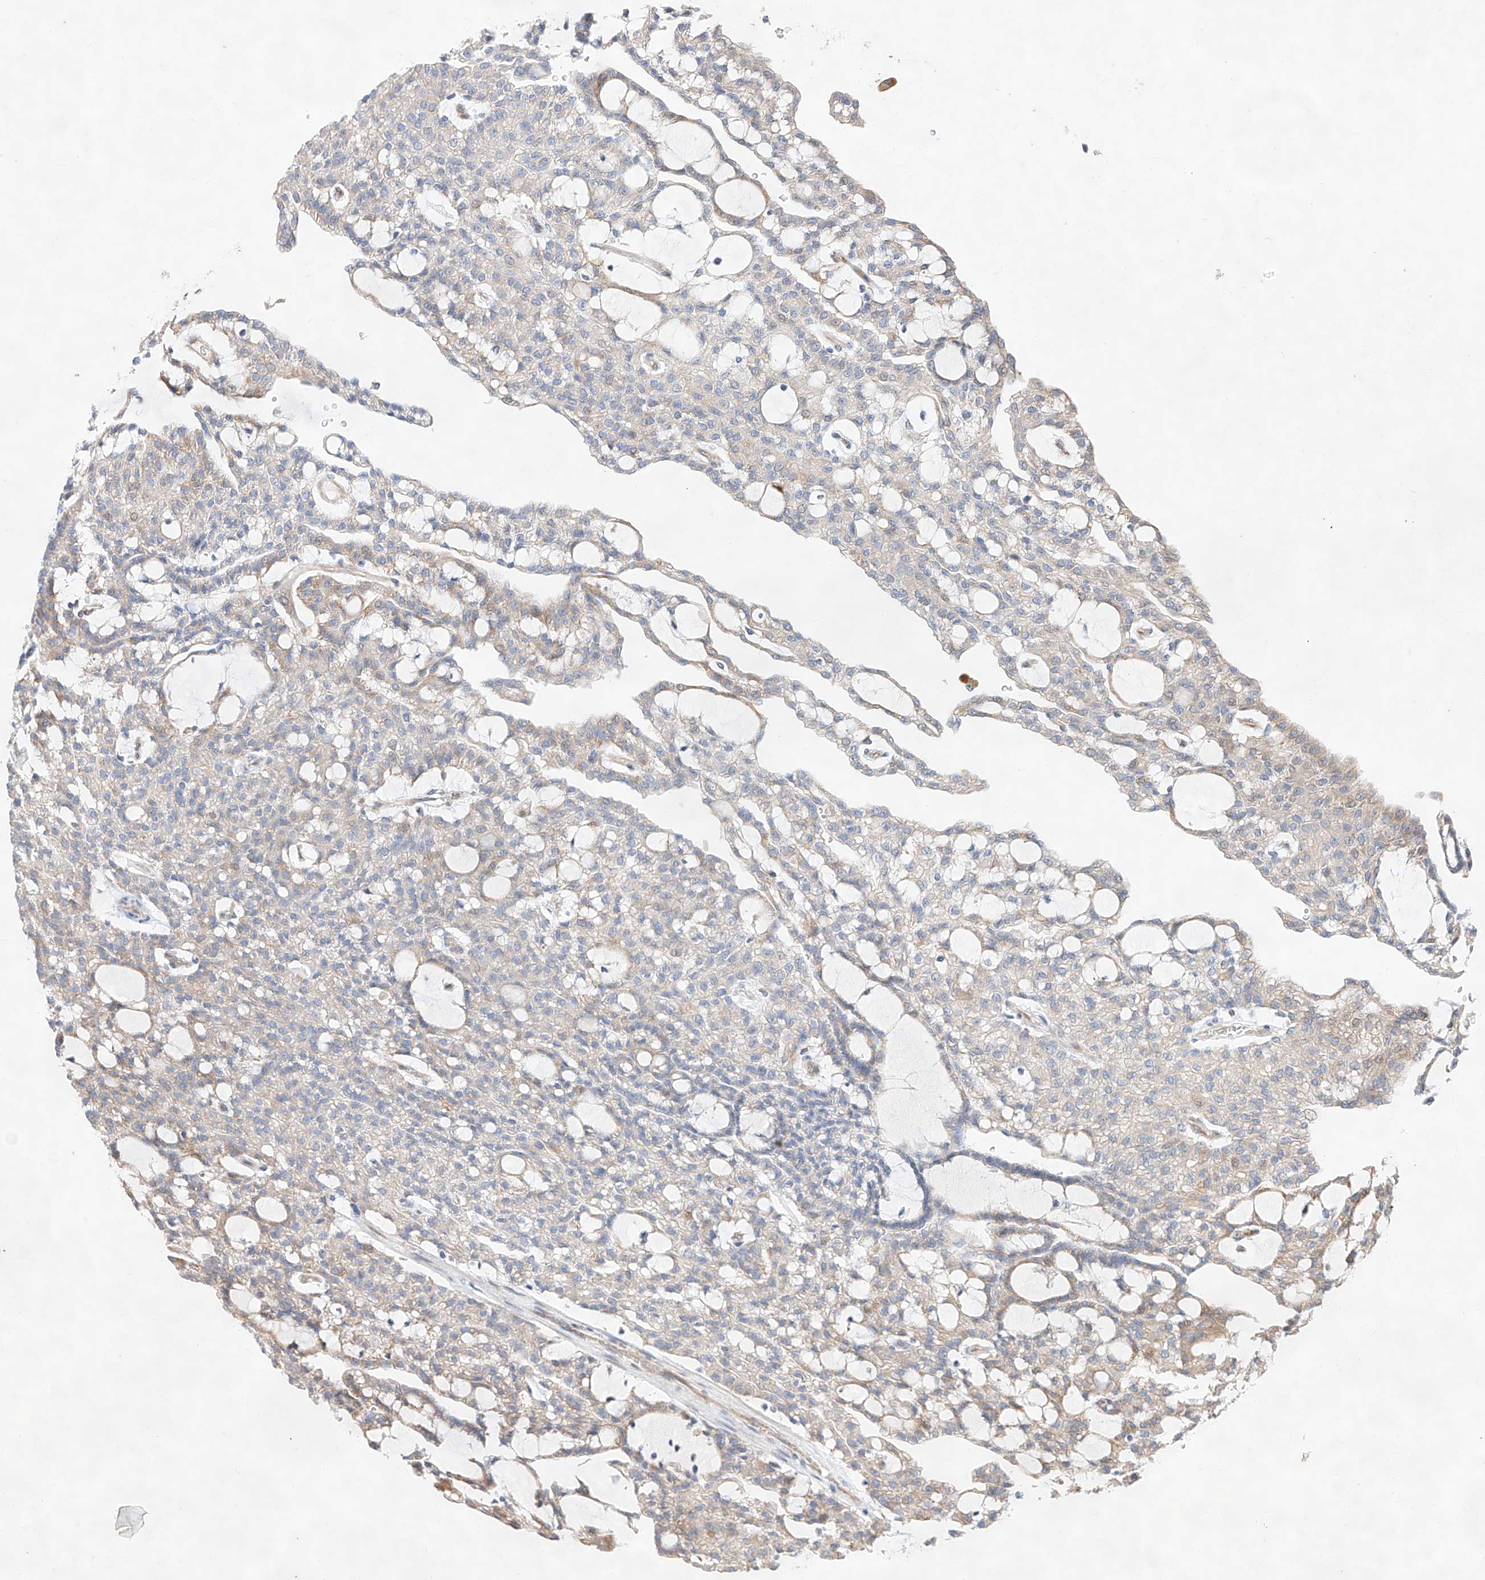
{"staining": {"intensity": "weak", "quantity": "<25%", "location": "cytoplasmic/membranous"}, "tissue": "renal cancer", "cell_type": "Tumor cells", "image_type": "cancer", "snomed": [{"axis": "morphology", "description": "Adenocarcinoma, NOS"}, {"axis": "topography", "description": "Kidney"}], "caption": "Photomicrograph shows no protein positivity in tumor cells of renal cancer (adenocarcinoma) tissue.", "gene": "ATP9B", "patient": {"sex": "male", "age": 63}}